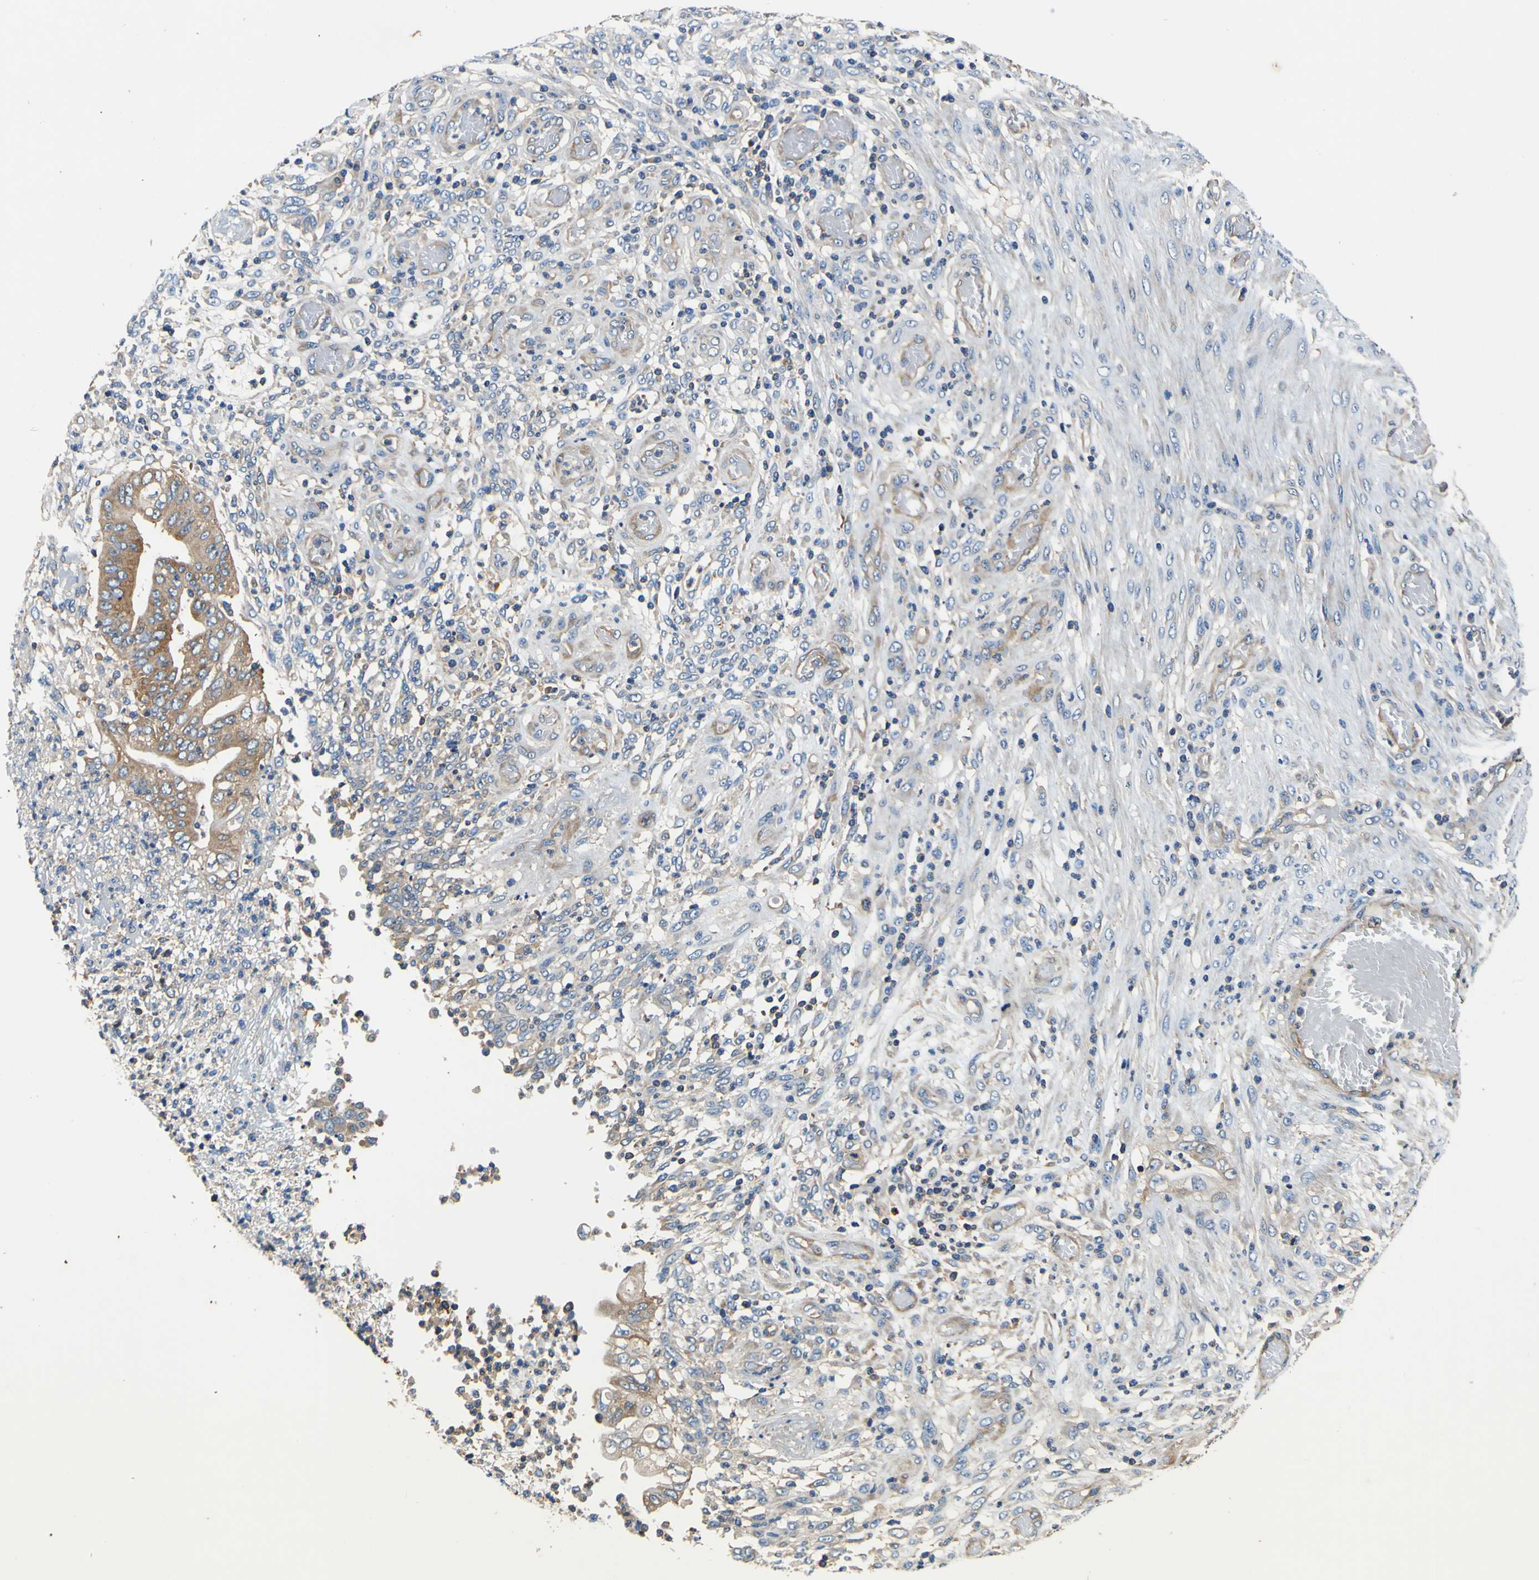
{"staining": {"intensity": "moderate", "quantity": "<25%", "location": "cytoplasmic/membranous"}, "tissue": "stomach cancer", "cell_type": "Tumor cells", "image_type": "cancer", "snomed": [{"axis": "morphology", "description": "Adenocarcinoma, NOS"}, {"axis": "topography", "description": "Stomach"}], "caption": "Brown immunohistochemical staining in human stomach adenocarcinoma demonstrates moderate cytoplasmic/membranous positivity in about <25% of tumor cells.", "gene": "CNR2", "patient": {"sex": "female", "age": 73}}